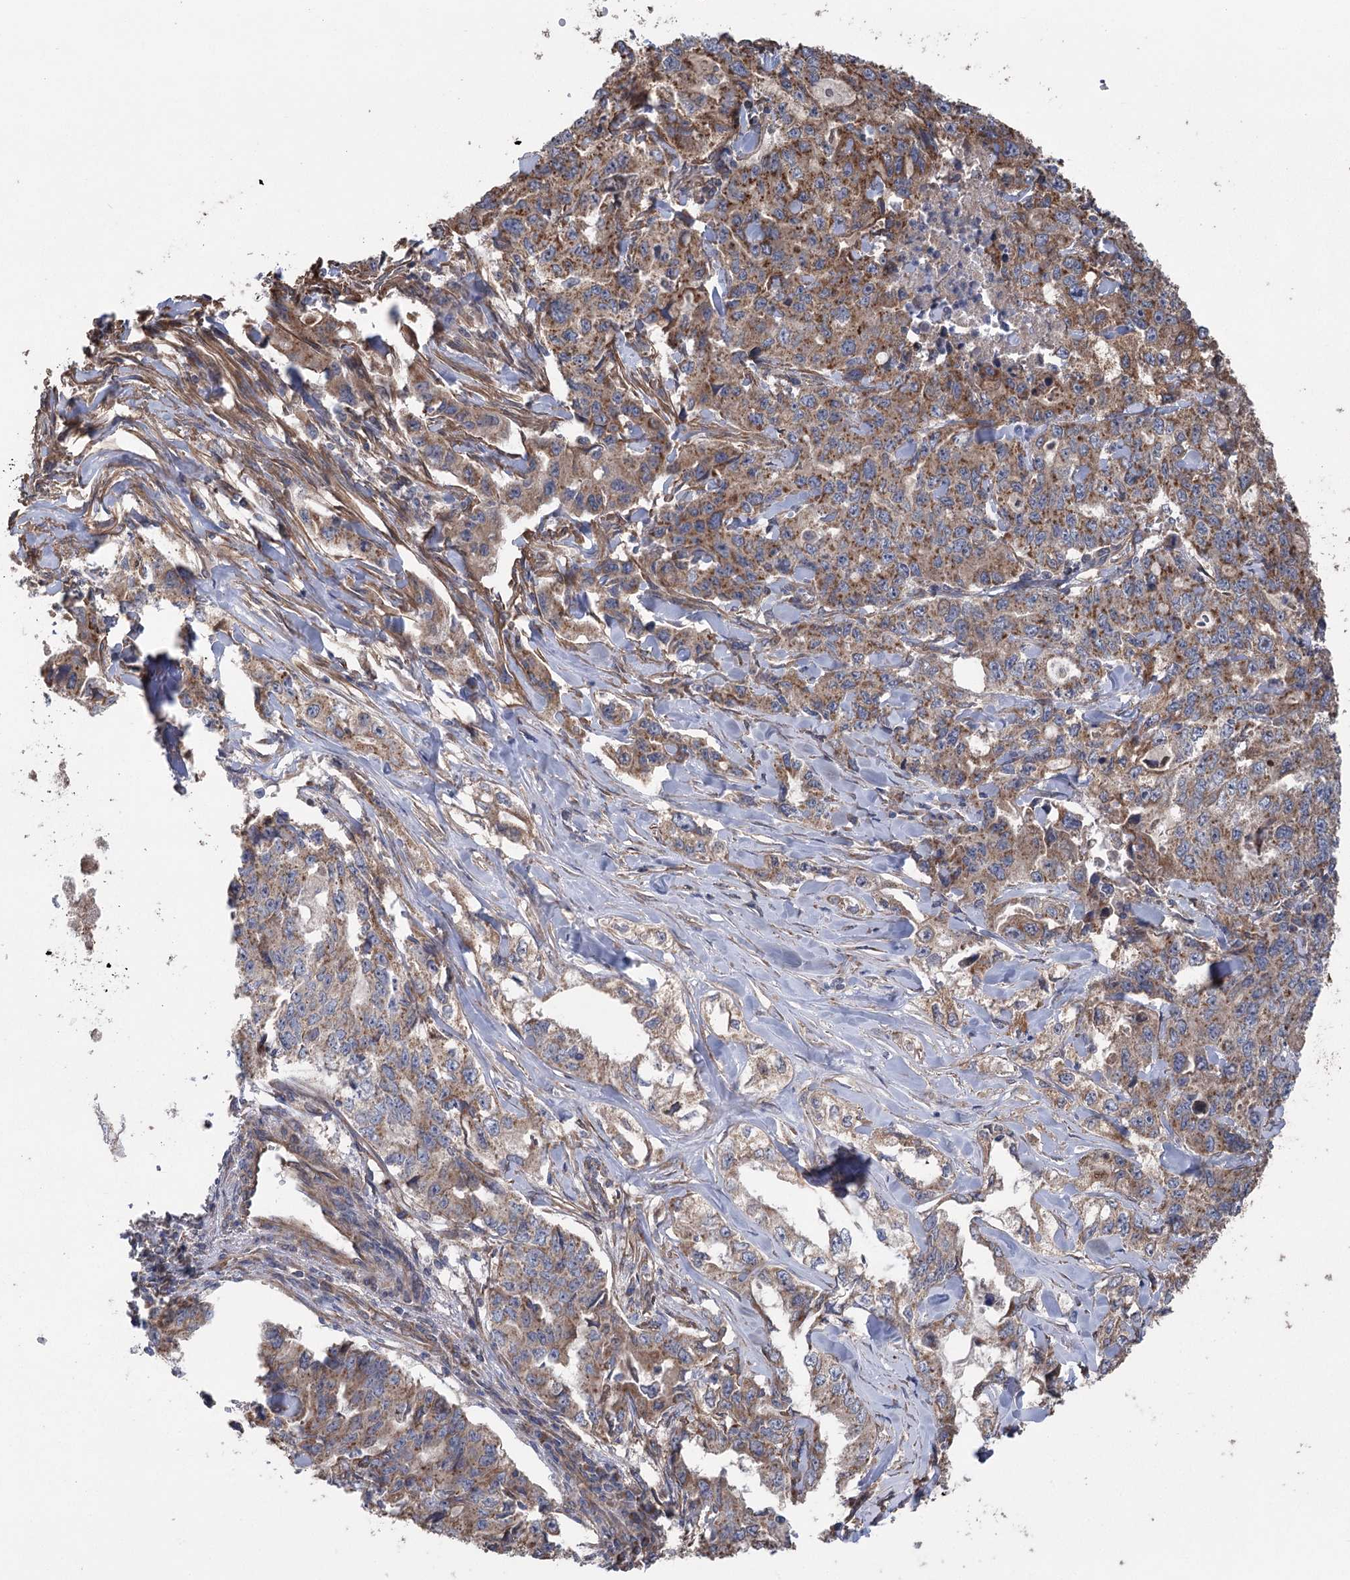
{"staining": {"intensity": "moderate", "quantity": ">75%", "location": "cytoplasmic/membranous"}, "tissue": "lung cancer", "cell_type": "Tumor cells", "image_type": "cancer", "snomed": [{"axis": "morphology", "description": "Adenocarcinoma, NOS"}, {"axis": "topography", "description": "Lung"}], "caption": "This is a histology image of IHC staining of adenocarcinoma (lung), which shows moderate positivity in the cytoplasmic/membranous of tumor cells.", "gene": "RWDD4", "patient": {"sex": "female", "age": 51}}